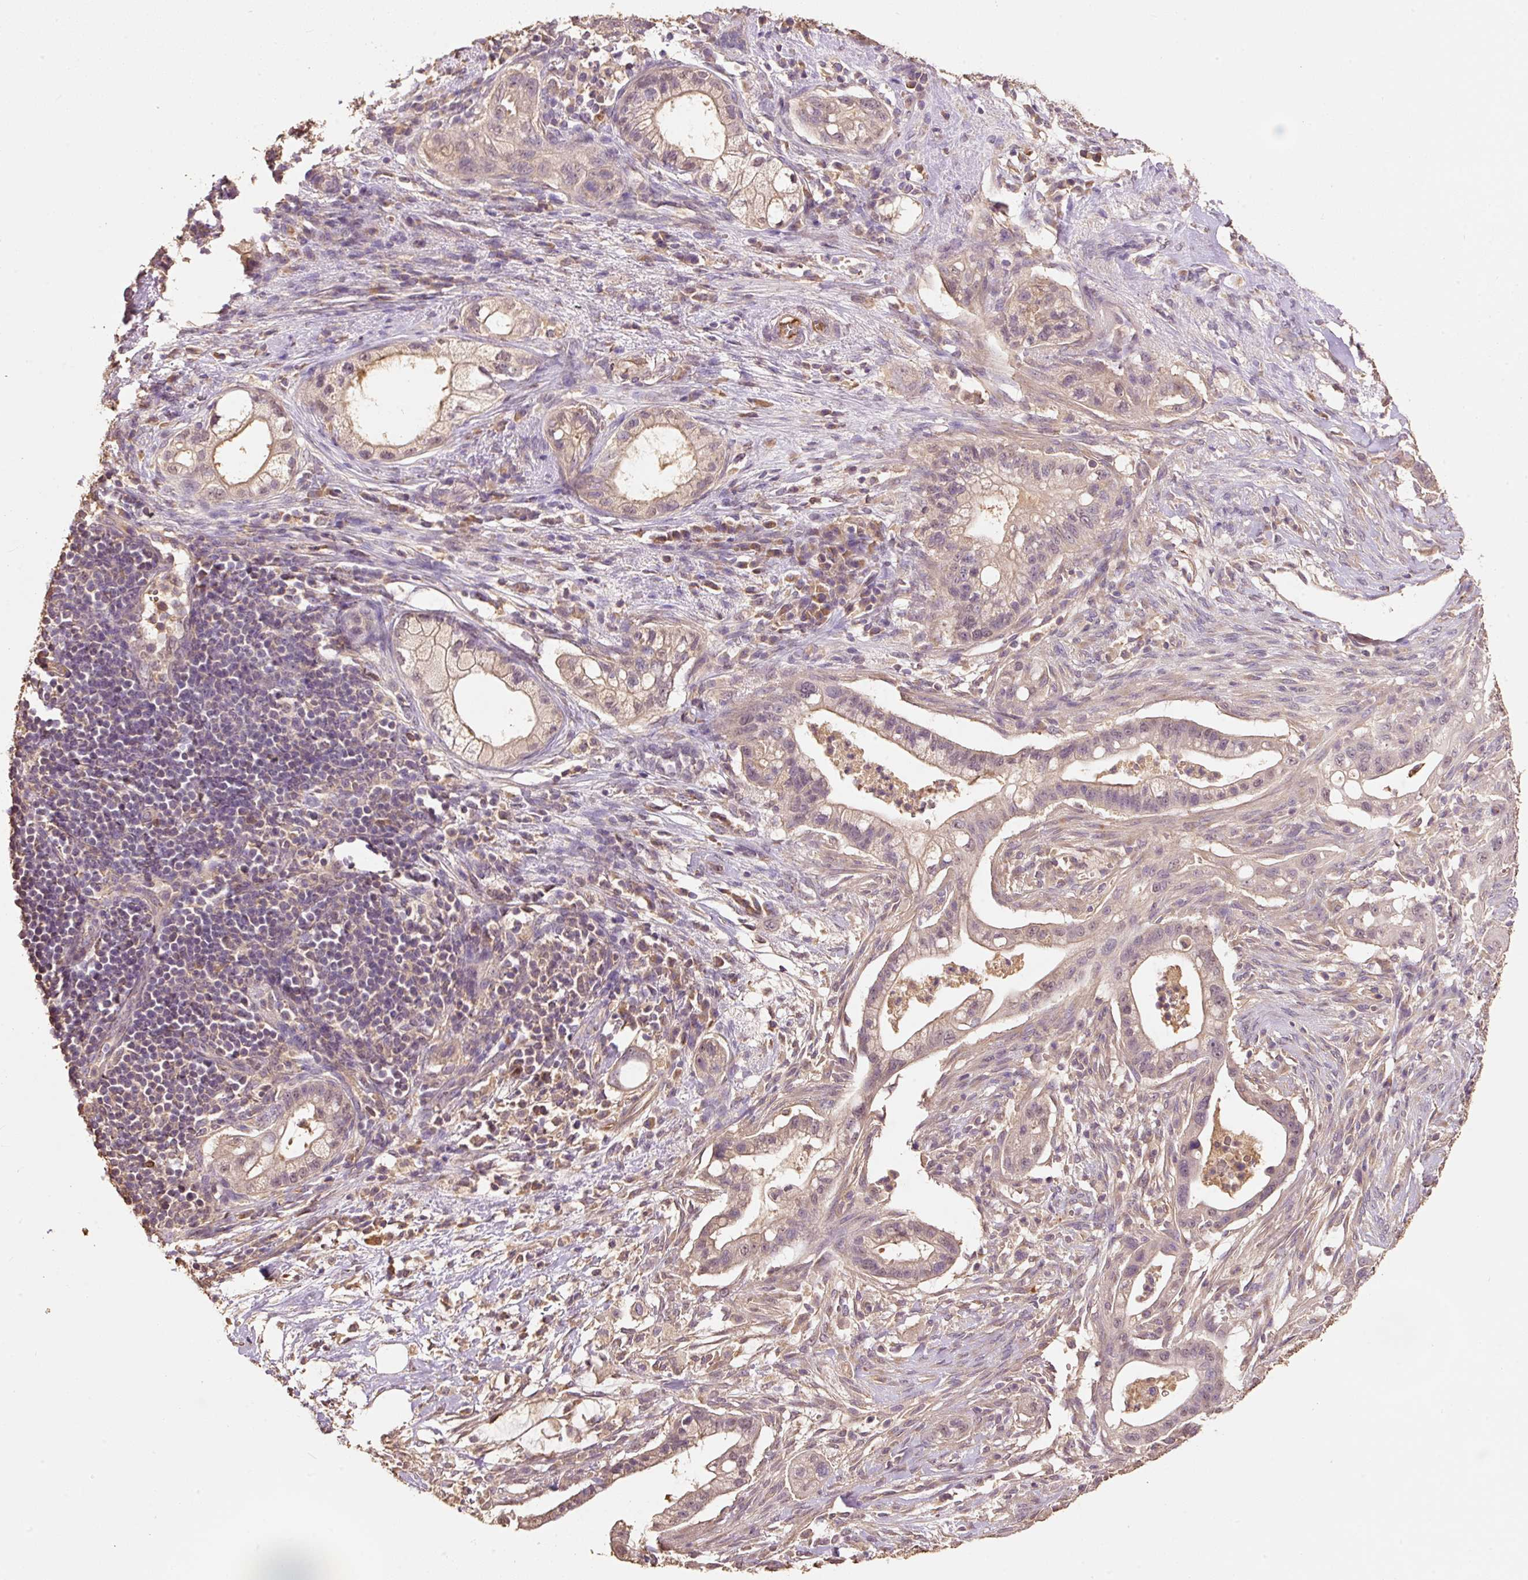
{"staining": {"intensity": "weak", "quantity": ">75%", "location": "cytoplasmic/membranous,nuclear"}, "tissue": "pancreatic cancer", "cell_type": "Tumor cells", "image_type": "cancer", "snomed": [{"axis": "morphology", "description": "Adenocarcinoma, NOS"}, {"axis": "topography", "description": "Pancreas"}], "caption": "Weak cytoplasmic/membranous and nuclear staining is present in about >75% of tumor cells in pancreatic cancer (adenocarcinoma).", "gene": "HERC2", "patient": {"sex": "male", "age": 44}}